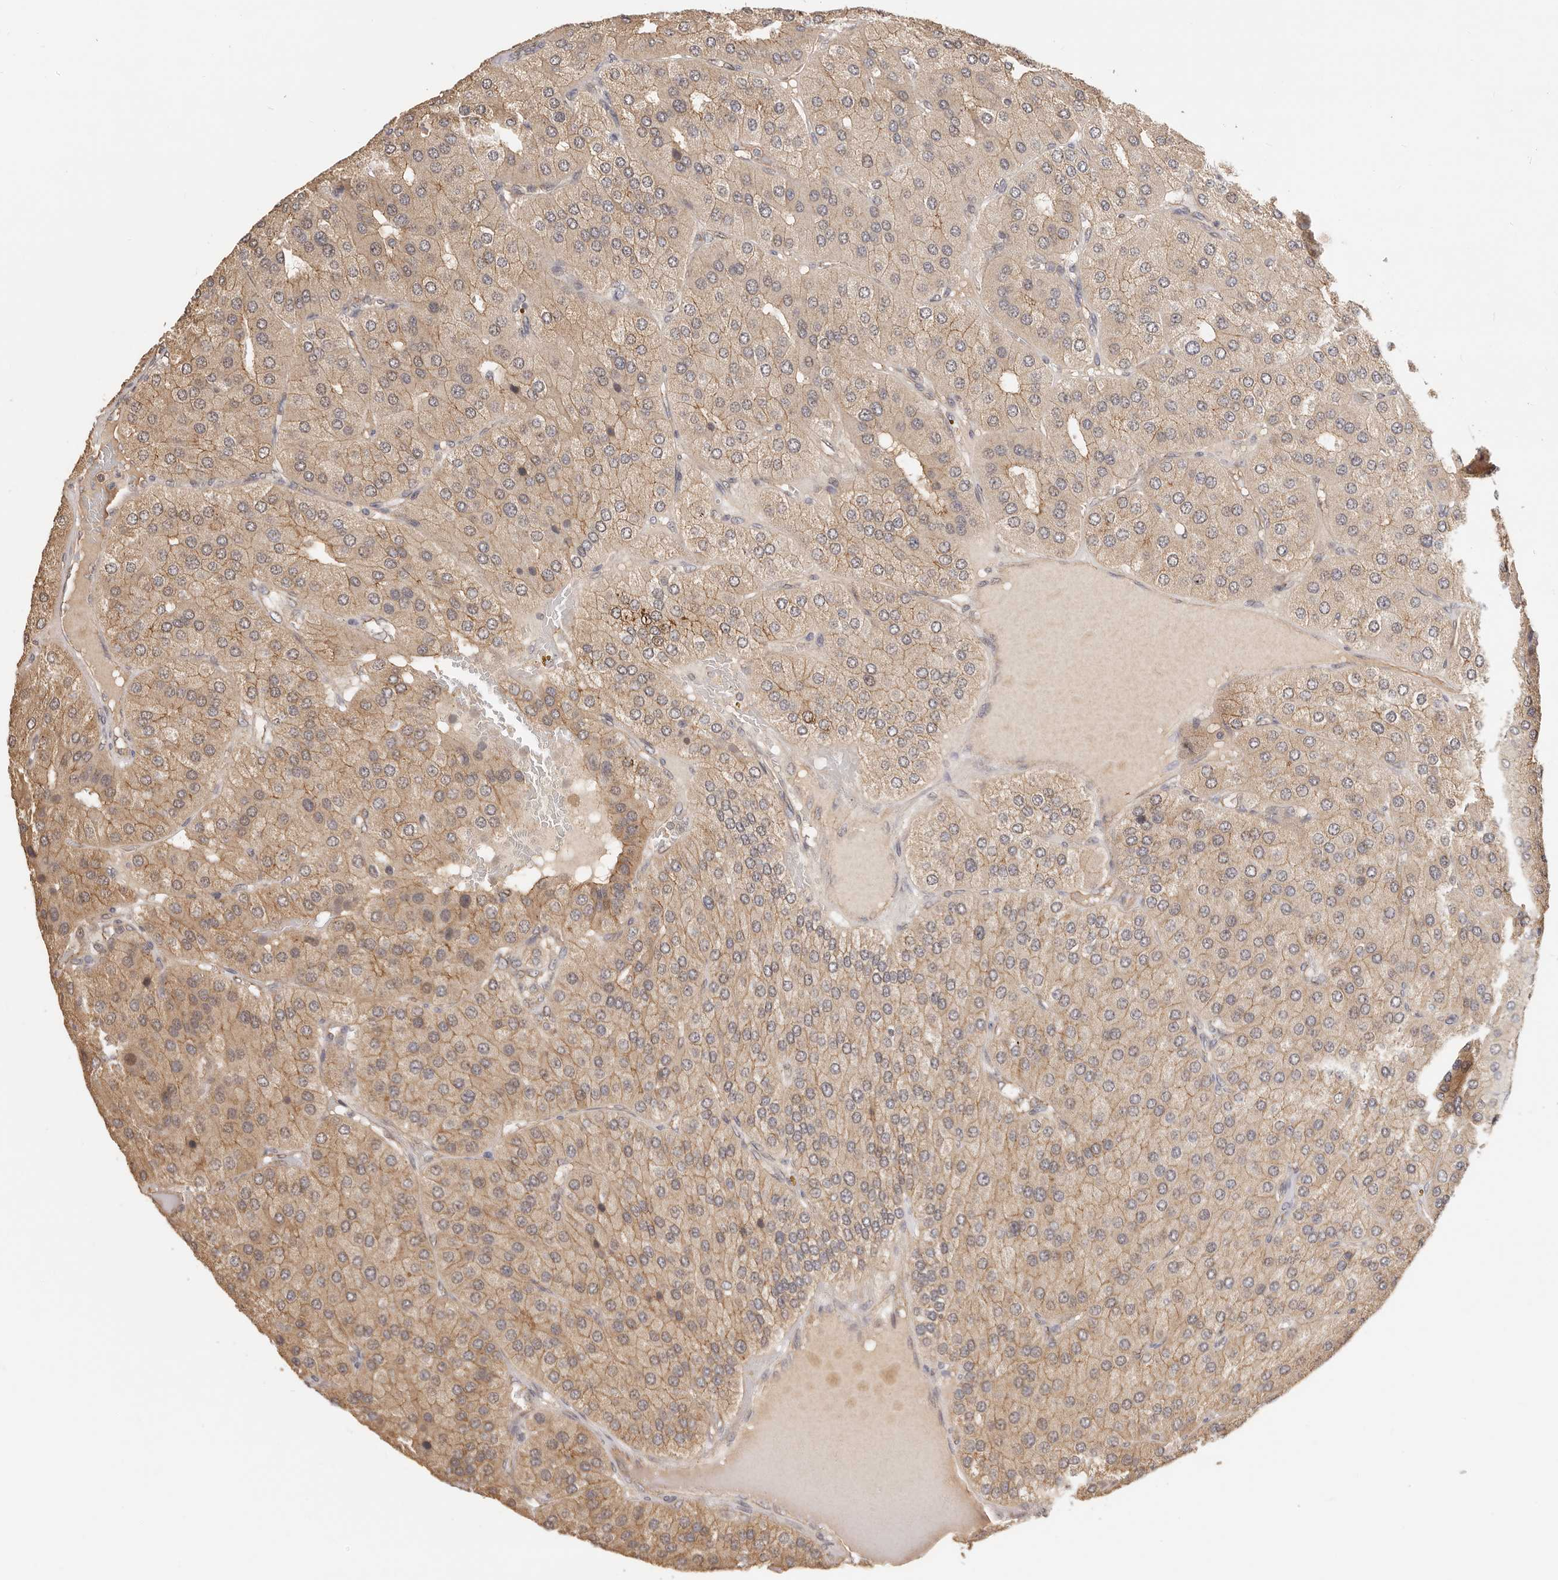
{"staining": {"intensity": "moderate", "quantity": ">75%", "location": "cytoplasmic/membranous"}, "tissue": "parathyroid gland", "cell_type": "Glandular cells", "image_type": "normal", "snomed": [{"axis": "morphology", "description": "Normal tissue, NOS"}, {"axis": "morphology", "description": "Adenoma, NOS"}, {"axis": "topography", "description": "Parathyroid gland"}], "caption": "Immunohistochemical staining of unremarkable human parathyroid gland displays medium levels of moderate cytoplasmic/membranous expression in approximately >75% of glandular cells. Using DAB (brown) and hematoxylin (blue) stains, captured at high magnification using brightfield microscopy.", "gene": "AFDN", "patient": {"sex": "female", "age": 86}}